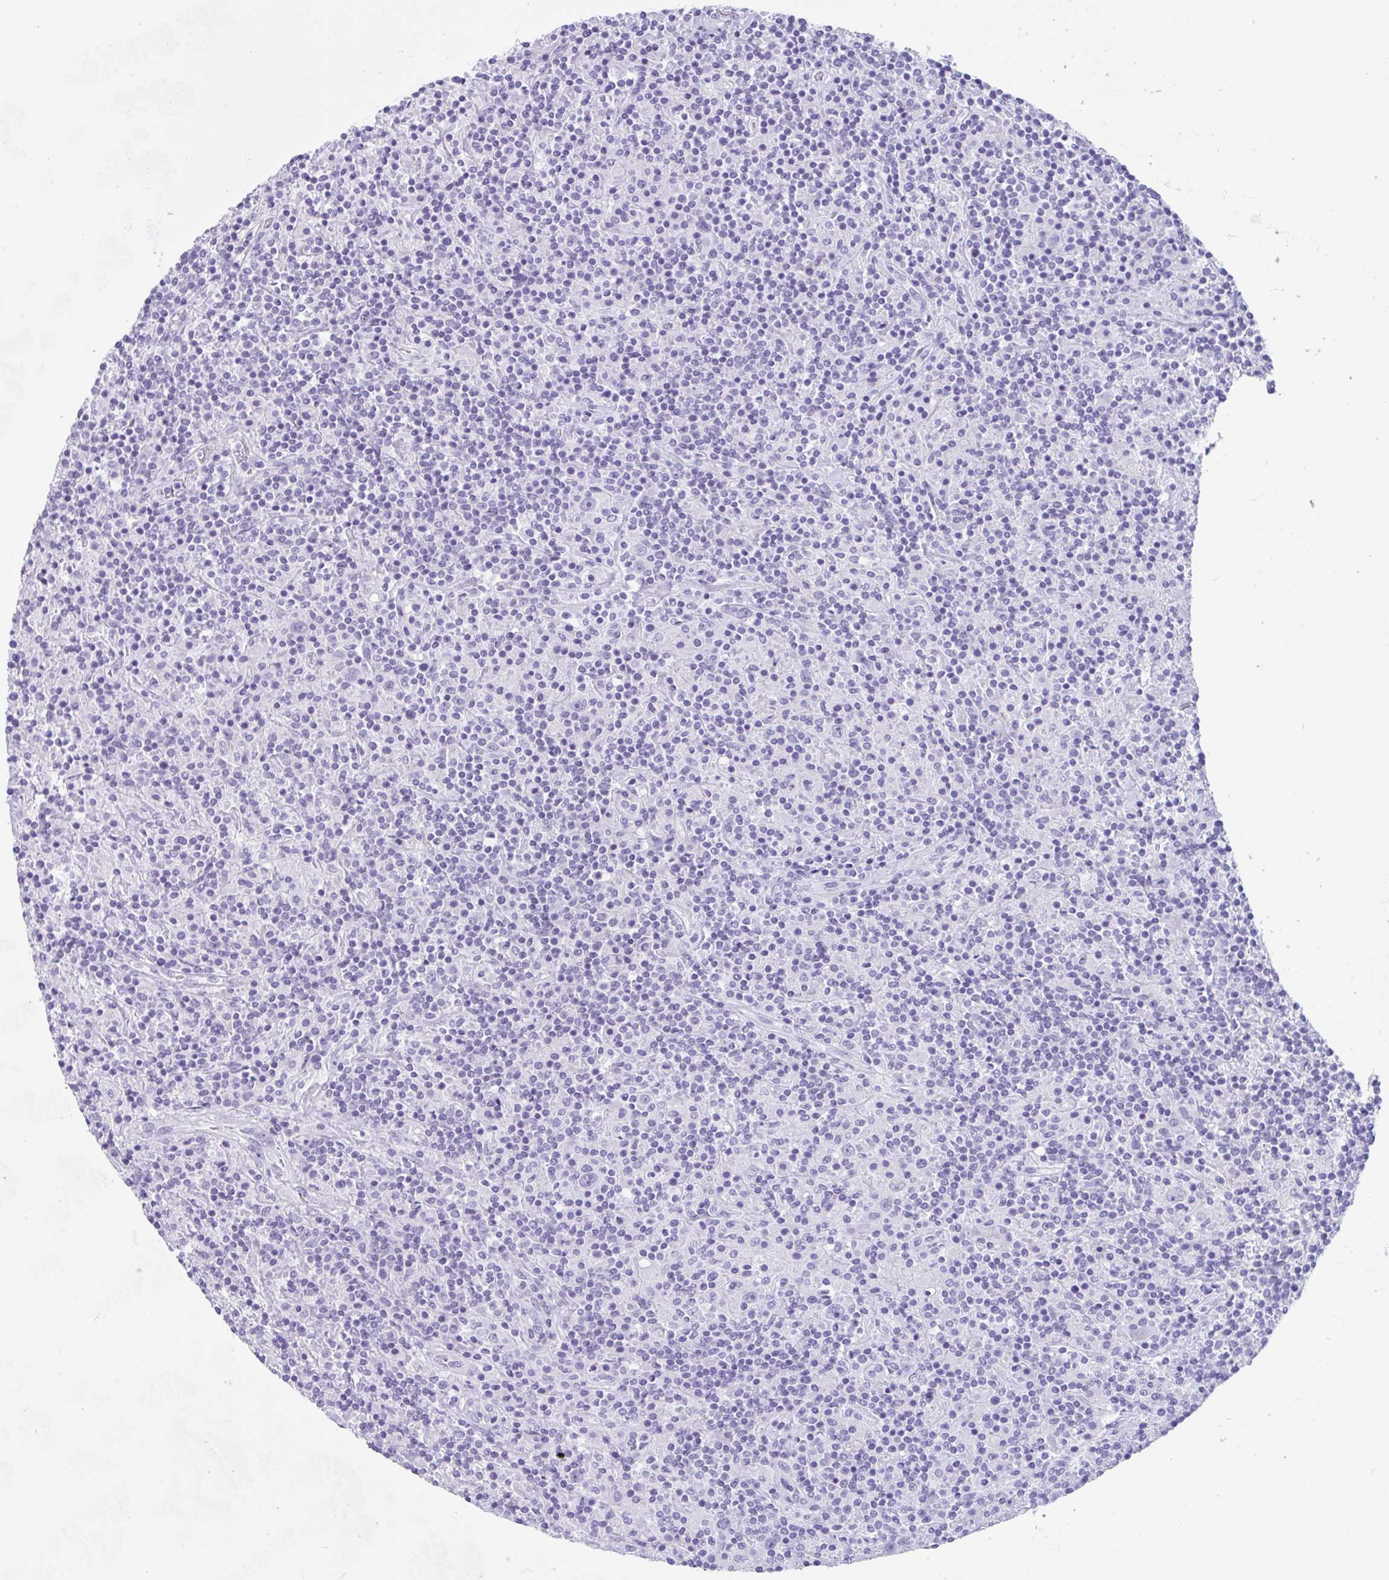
{"staining": {"intensity": "negative", "quantity": "none", "location": "none"}, "tissue": "lymphoma", "cell_type": "Tumor cells", "image_type": "cancer", "snomed": [{"axis": "morphology", "description": "Hodgkin's disease, NOS"}, {"axis": "topography", "description": "Lymph node"}], "caption": "This is an immunohistochemistry (IHC) histopathology image of human lymphoma. There is no staining in tumor cells.", "gene": "TAS2R41", "patient": {"sex": "male", "age": 70}}